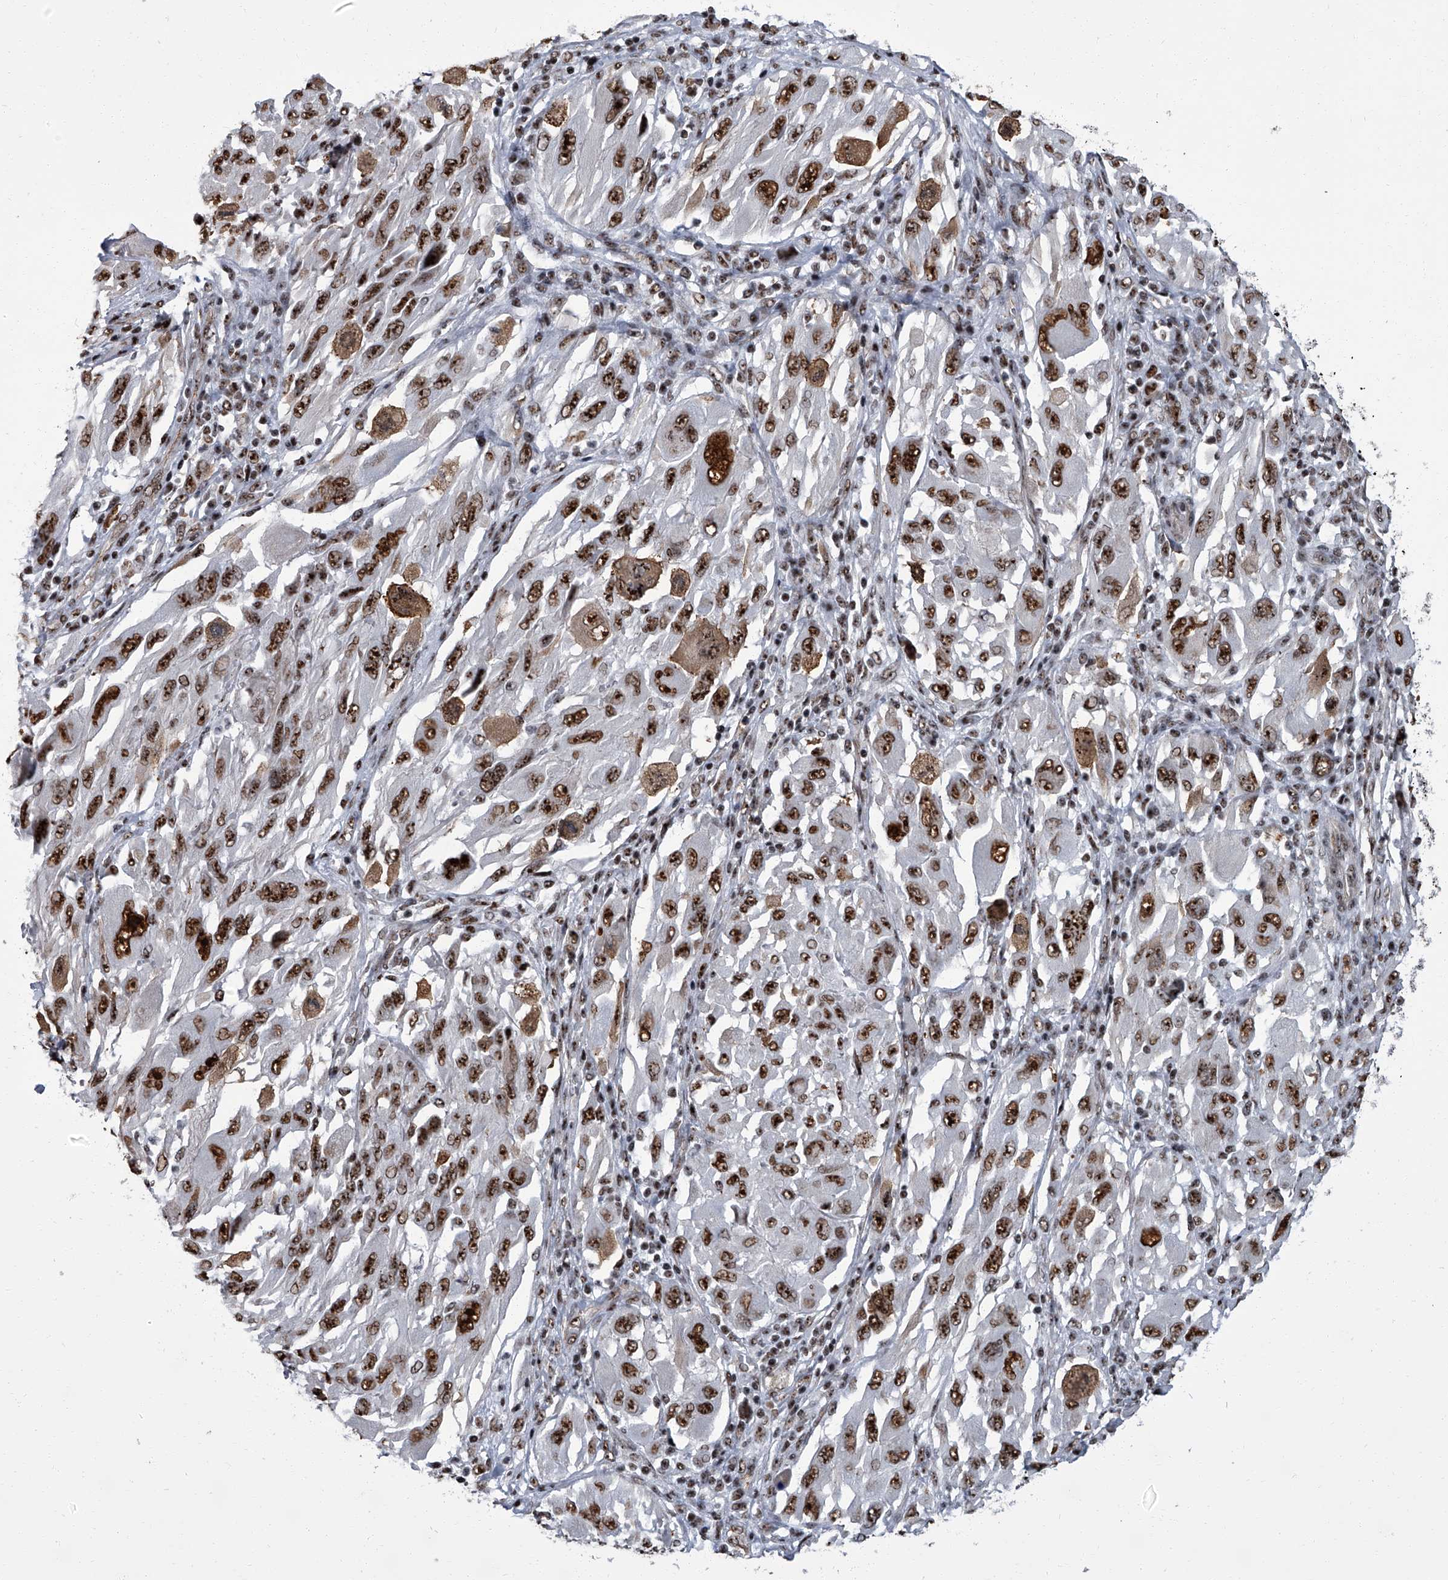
{"staining": {"intensity": "strong", "quantity": ">75%", "location": "cytoplasmic/membranous,nuclear"}, "tissue": "melanoma", "cell_type": "Tumor cells", "image_type": "cancer", "snomed": [{"axis": "morphology", "description": "Malignant melanoma, NOS"}, {"axis": "topography", "description": "Skin"}], "caption": "Strong cytoplasmic/membranous and nuclear positivity is appreciated in about >75% of tumor cells in melanoma.", "gene": "ZNF518B", "patient": {"sex": "female", "age": 91}}